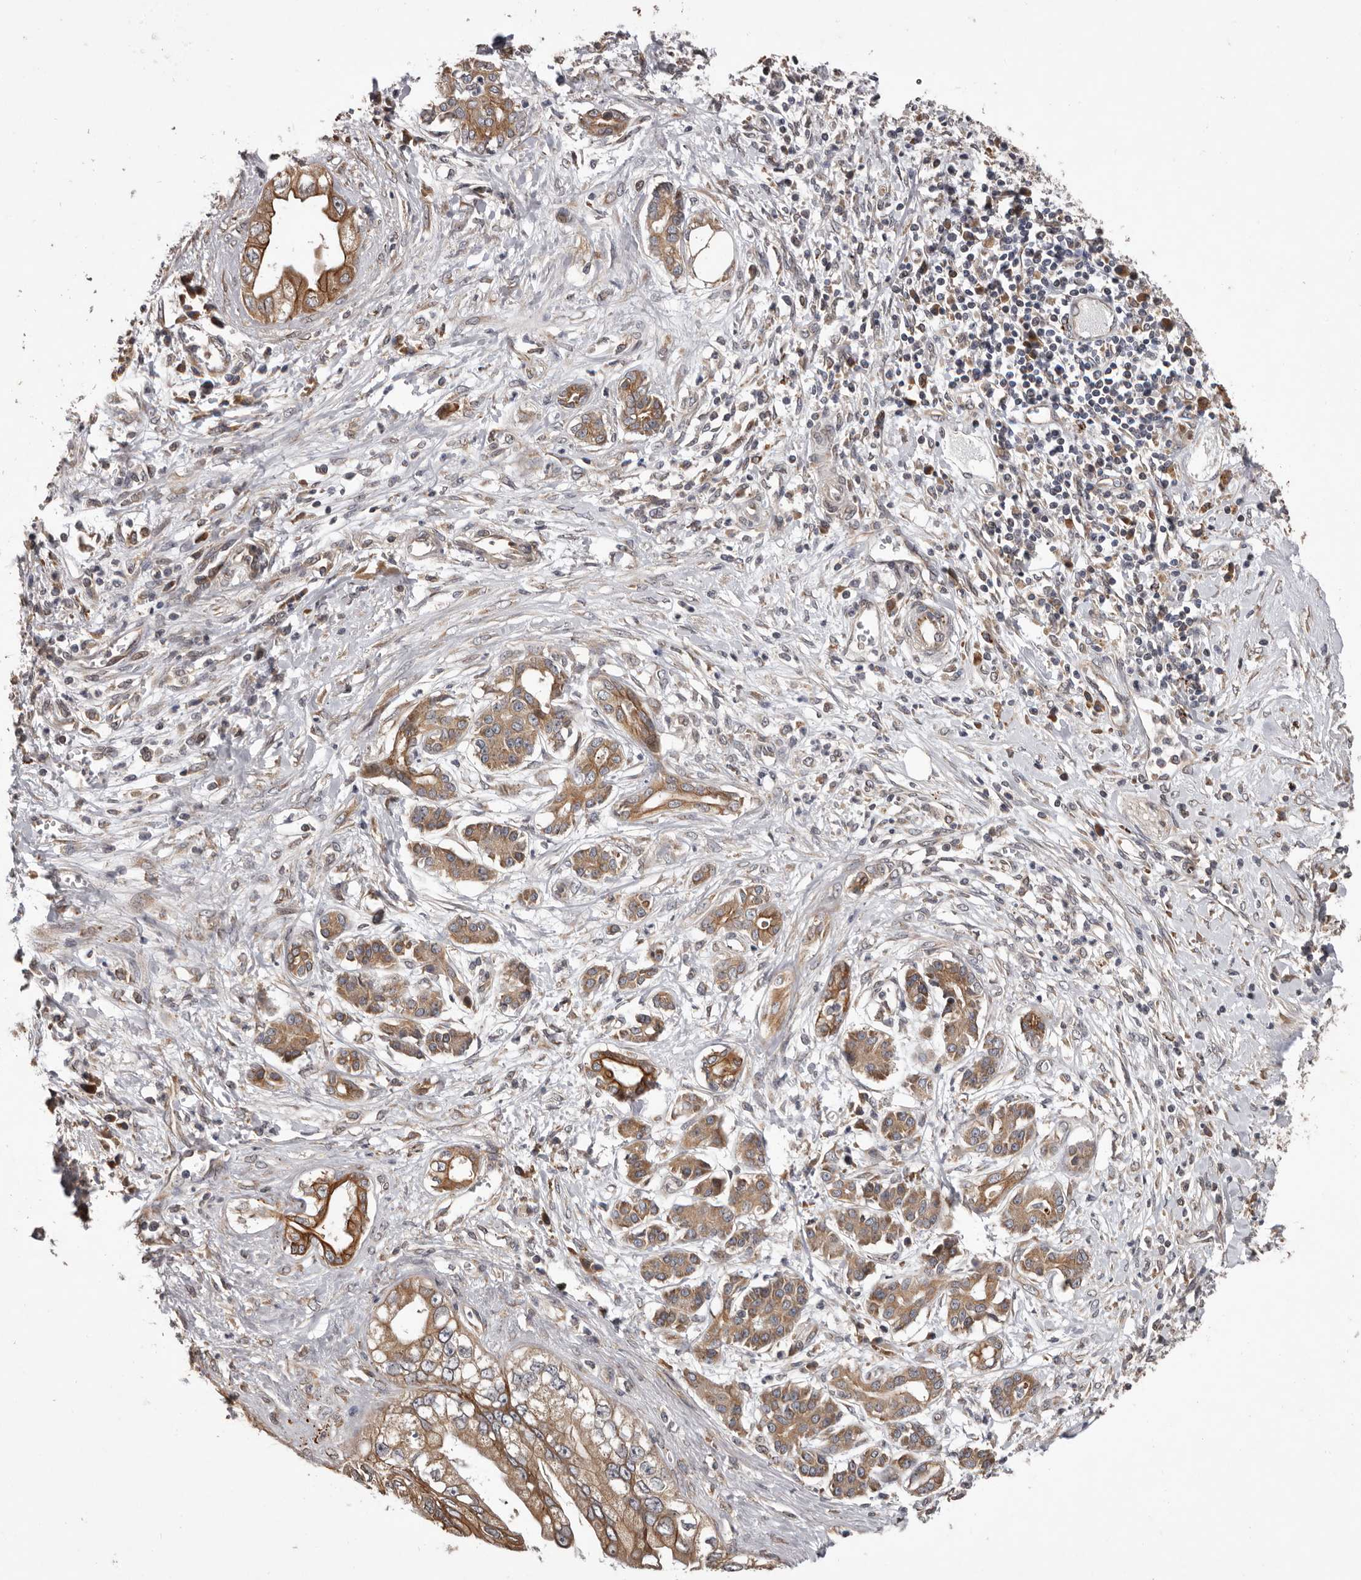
{"staining": {"intensity": "moderate", "quantity": ">75%", "location": "cytoplasmic/membranous"}, "tissue": "pancreatic cancer", "cell_type": "Tumor cells", "image_type": "cancer", "snomed": [{"axis": "morphology", "description": "Adenocarcinoma, NOS"}, {"axis": "topography", "description": "Pancreas"}], "caption": "Brown immunohistochemical staining in pancreatic cancer shows moderate cytoplasmic/membranous positivity in about >75% of tumor cells.", "gene": "GADD45B", "patient": {"sex": "female", "age": 56}}